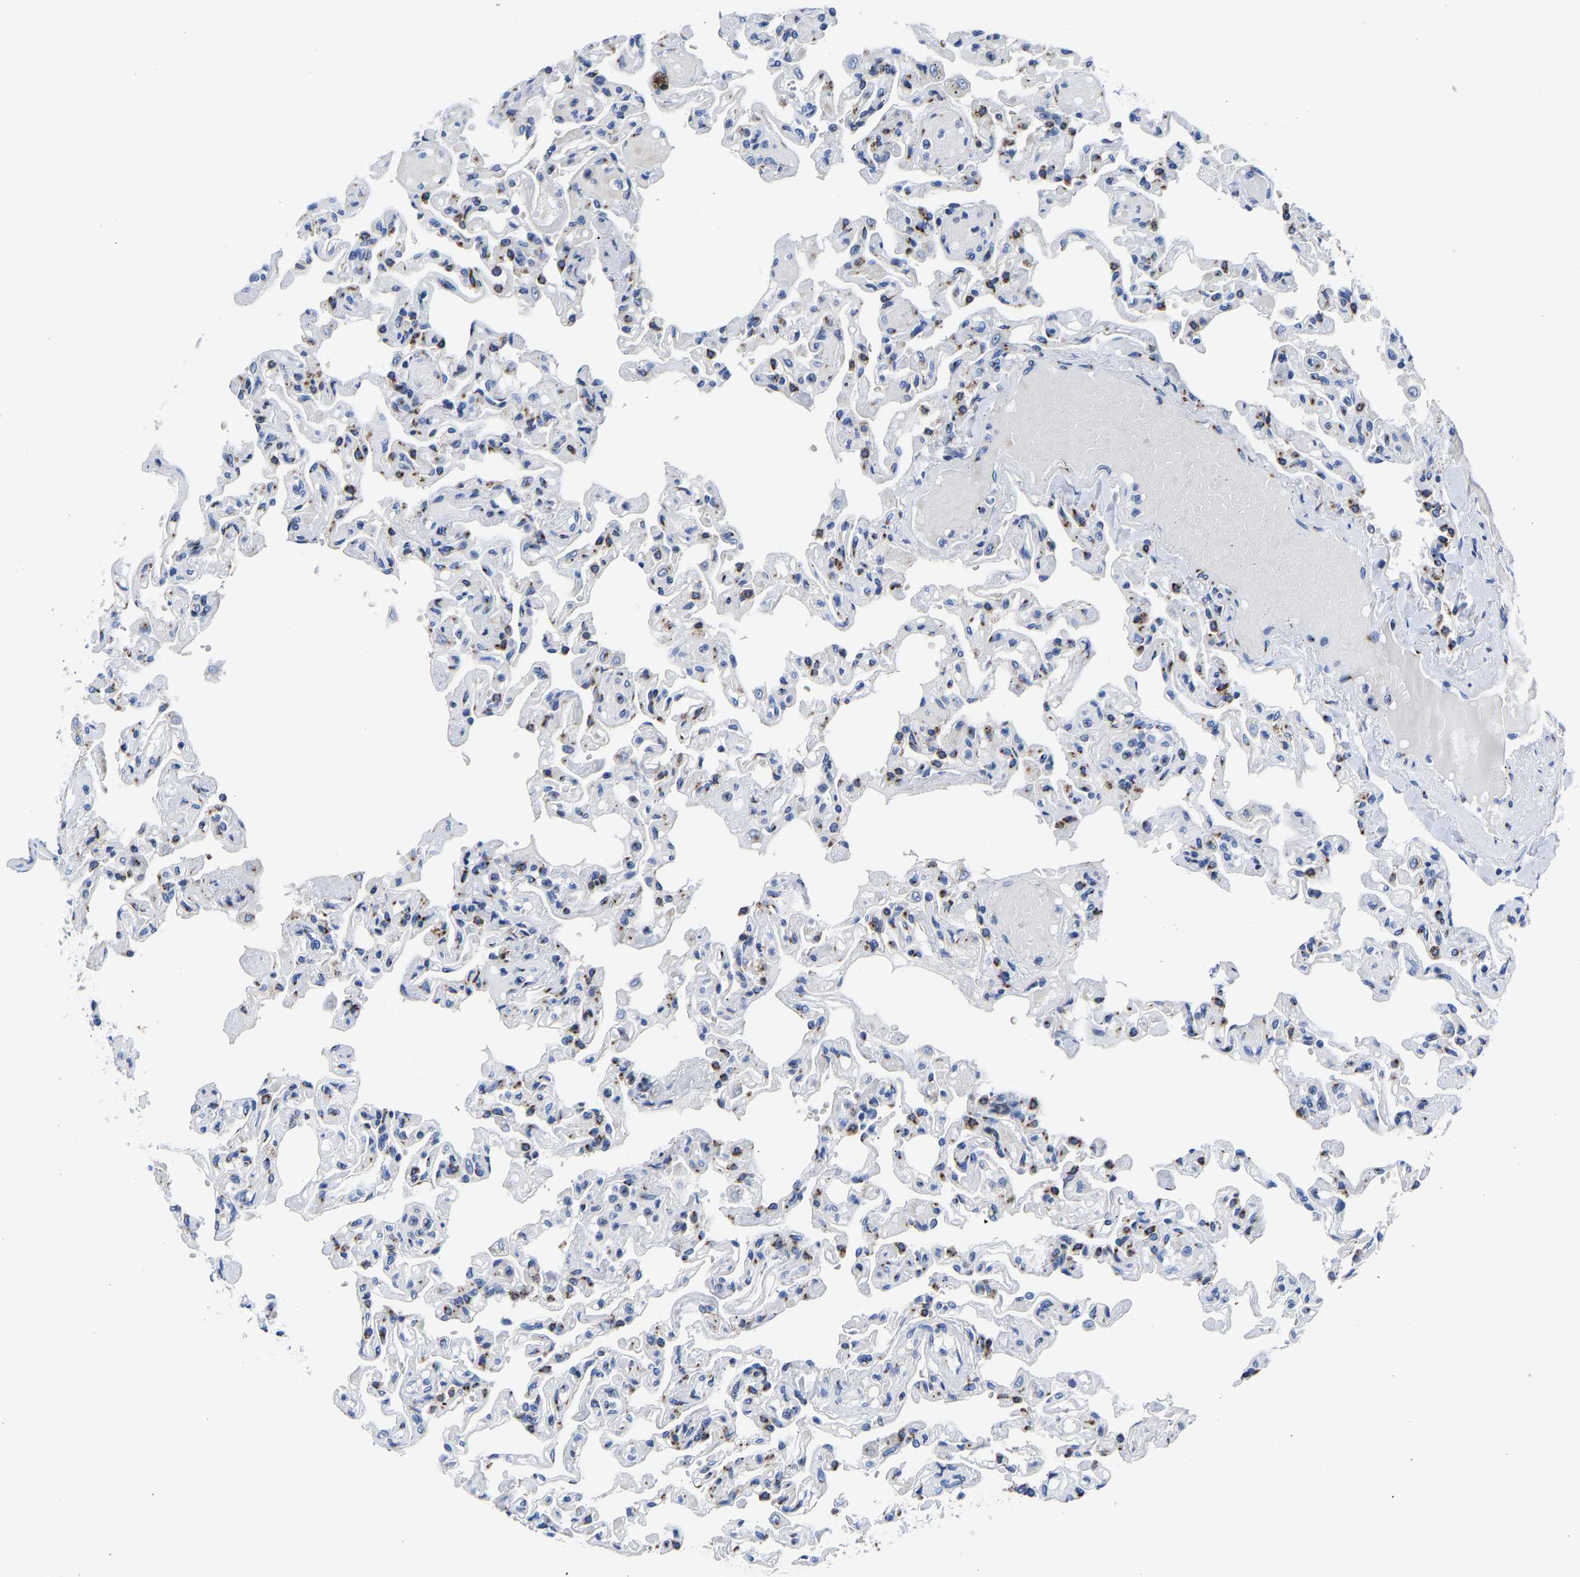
{"staining": {"intensity": "moderate", "quantity": "25%-75%", "location": "cytoplasmic/membranous"}, "tissue": "lung", "cell_type": "Alveolar cells", "image_type": "normal", "snomed": [{"axis": "morphology", "description": "Normal tissue, NOS"}, {"axis": "topography", "description": "Lung"}], "caption": "IHC (DAB) staining of unremarkable lung displays moderate cytoplasmic/membranous protein positivity in about 25%-75% of alveolar cells. (Stains: DAB (3,3'-diaminobenzidine) in brown, nuclei in blue, Microscopy: brightfield microscopy at high magnification).", "gene": "TMEM87A", "patient": {"sex": "male", "age": 21}}